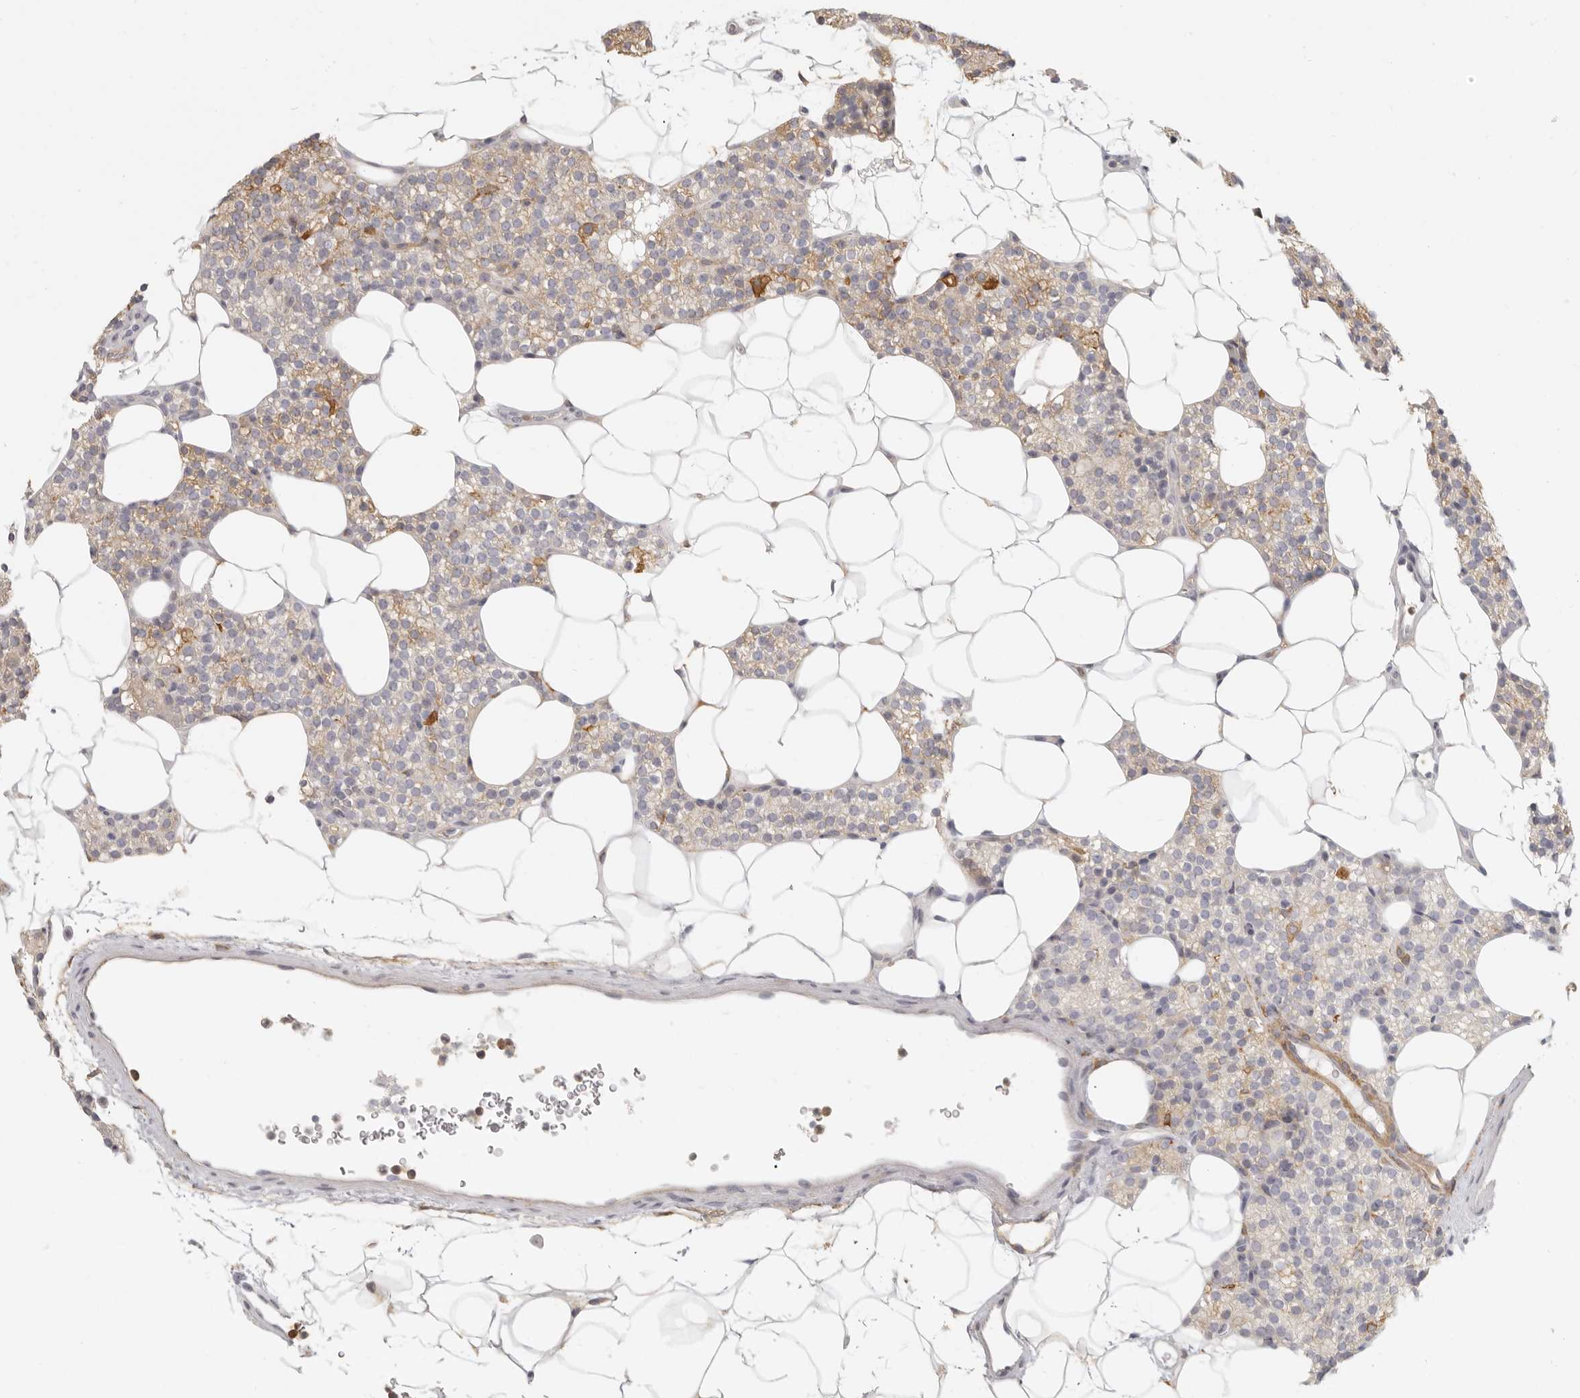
{"staining": {"intensity": "weak", "quantity": "<25%", "location": "cytoplasmic/membranous"}, "tissue": "parathyroid gland", "cell_type": "Glandular cells", "image_type": "normal", "snomed": [{"axis": "morphology", "description": "Normal tissue, NOS"}, {"axis": "topography", "description": "Parathyroid gland"}], "caption": "IHC micrograph of benign parathyroid gland stained for a protein (brown), which reveals no expression in glandular cells. (DAB immunohistochemistry visualized using brightfield microscopy, high magnification).", "gene": "NIBAN1", "patient": {"sex": "female", "age": 56}}